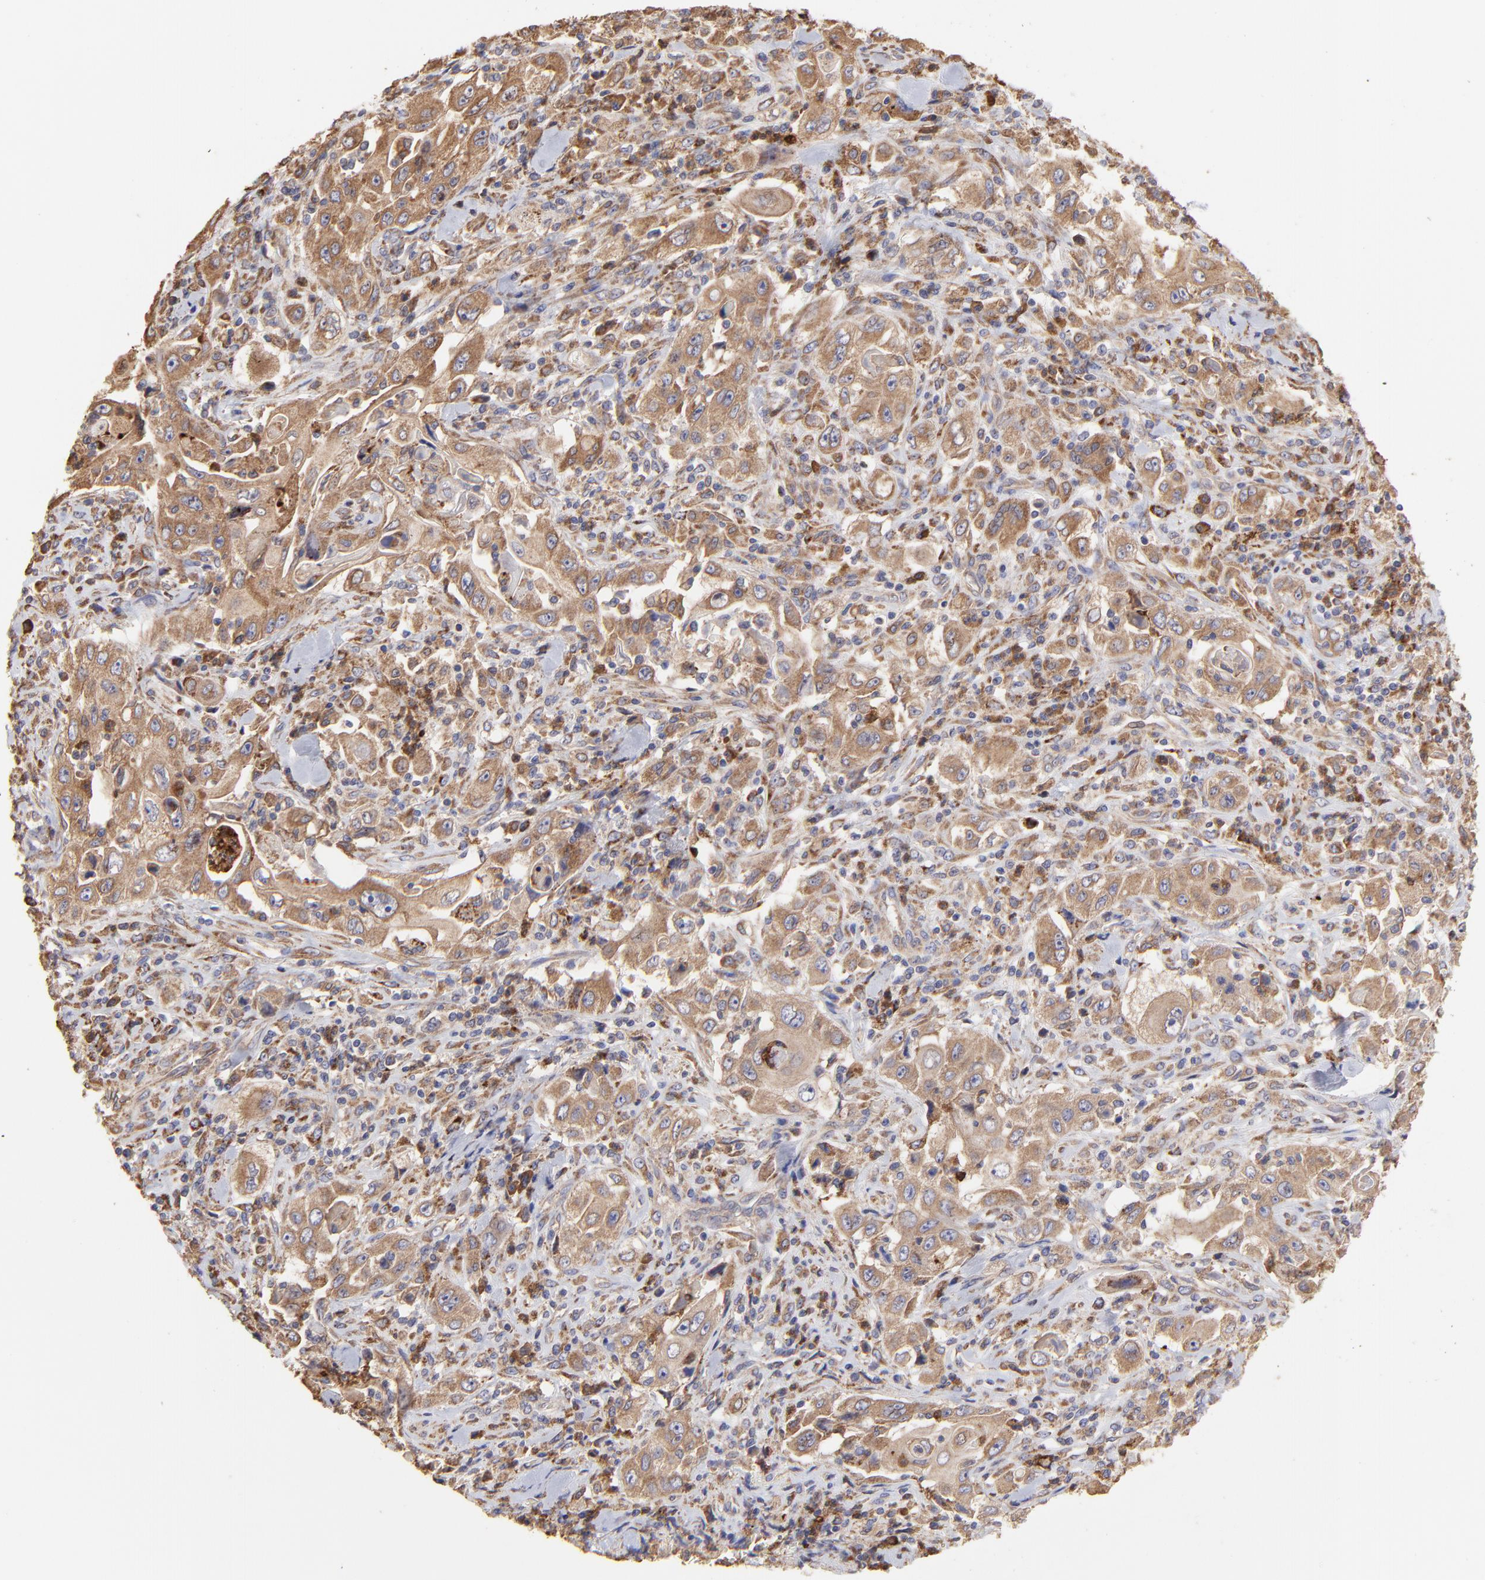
{"staining": {"intensity": "moderate", "quantity": ">75%", "location": "cytoplasmic/membranous"}, "tissue": "pancreatic cancer", "cell_type": "Tumor cells", "image_type": "cancer", "snomed": [{"axis": "morphology", "description": "Adenocarcinoma, NOS"}, {"axis": "topography", "description": "Pancreas"}], "caption": "Protein staining exhibits moderate cytoplasmic/membranous positivity in approximately >75% of tumor cells in pancreatic cancer (adenocarcinoma). (DAB (3,3'-diaminobenzidine) IHC, brown staining for protein, blue staining for nuclei).", "gene": "PFKM", "patient": {"sex": "male", "age": 70}}